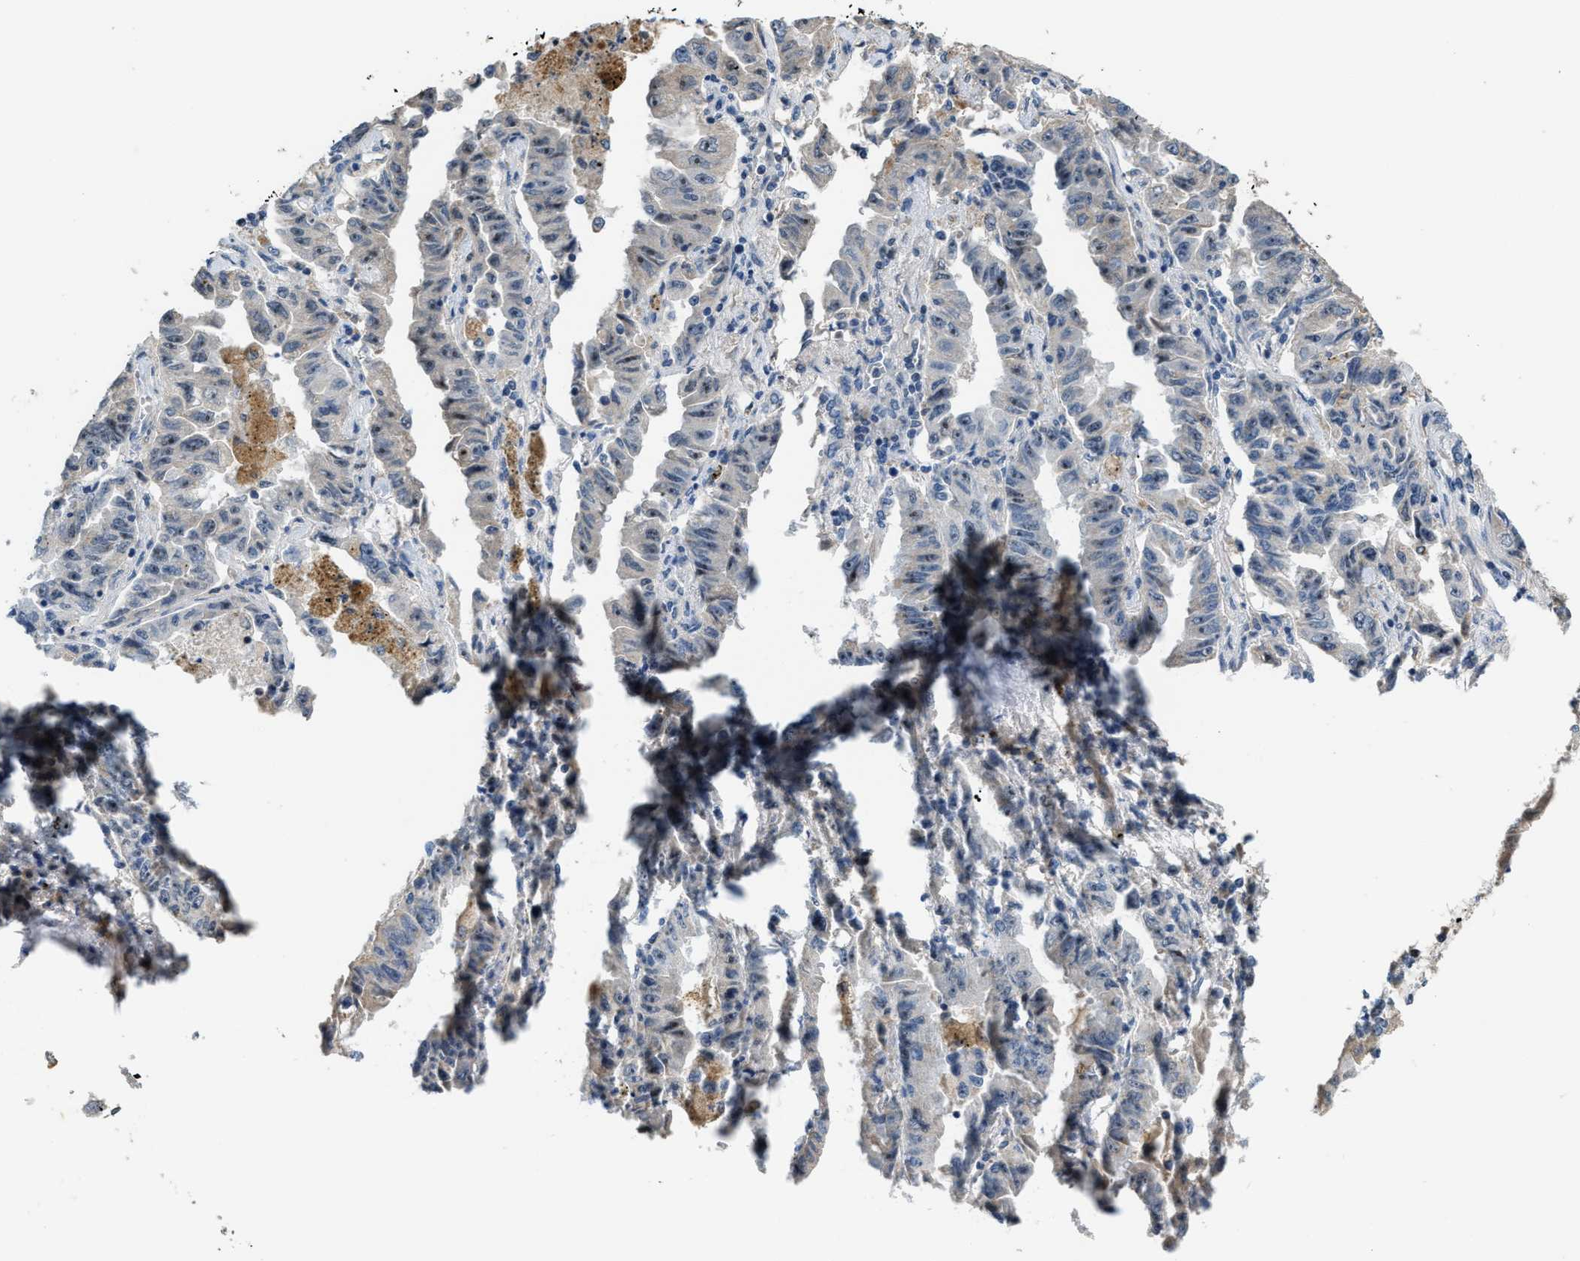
{"staining": {"intensity": "negative", "quantity": "none", "location": "none"}, "tissue": "lung cancer", "cell_type": "Tumor cells", "image_type": "cancer", "snomed": [{"axis": "morphology", "description": "Adenocarcinoma, NOS"}, {"axis": "topography", "description": "Lung"}], "caption": "The micrograph displays no significant staining in tumor cells of adenocarcinoma (lung).", "gene": "ZNF783", "patient": {"sex": "female", "age": 51}}